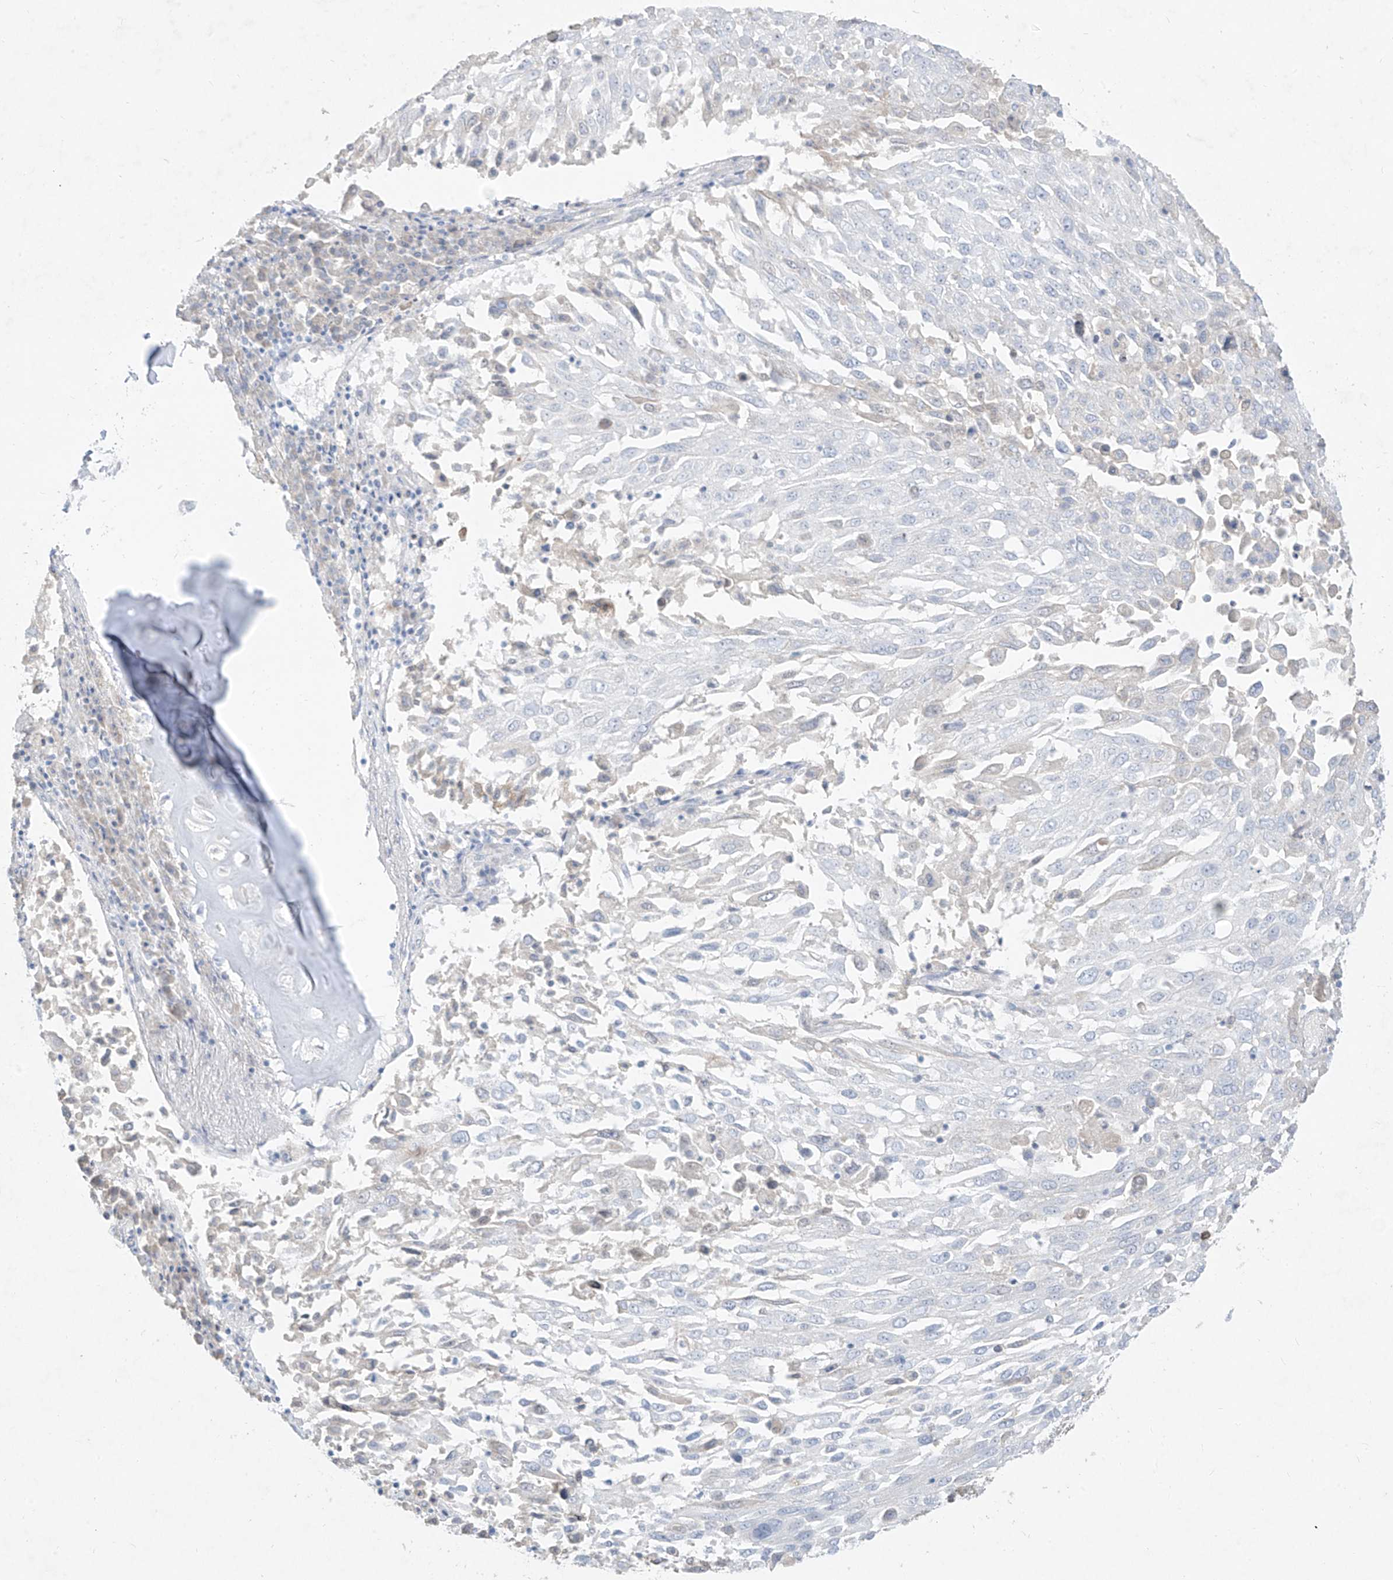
{"staining": {"intensity": "negative", "quantity": "none", "location": "none"}, "tissue": "lung cancer", "cell_type": "Tumor cells", "image_type": "cancer", "snomed": [{"axis": "morphology", "description": "Squamous cell carcinoma, NOS"}, {"axis": "topography", "description": "Lung"}], "caption": "An immunohistochemistry (IHC) image of lung squamous cell carcinoma is shown. There is no staining in tumor cells of lung squamous cell carcinoma.", "gene": "TGM4", "patient": {"sex": "male", "age": 65}}